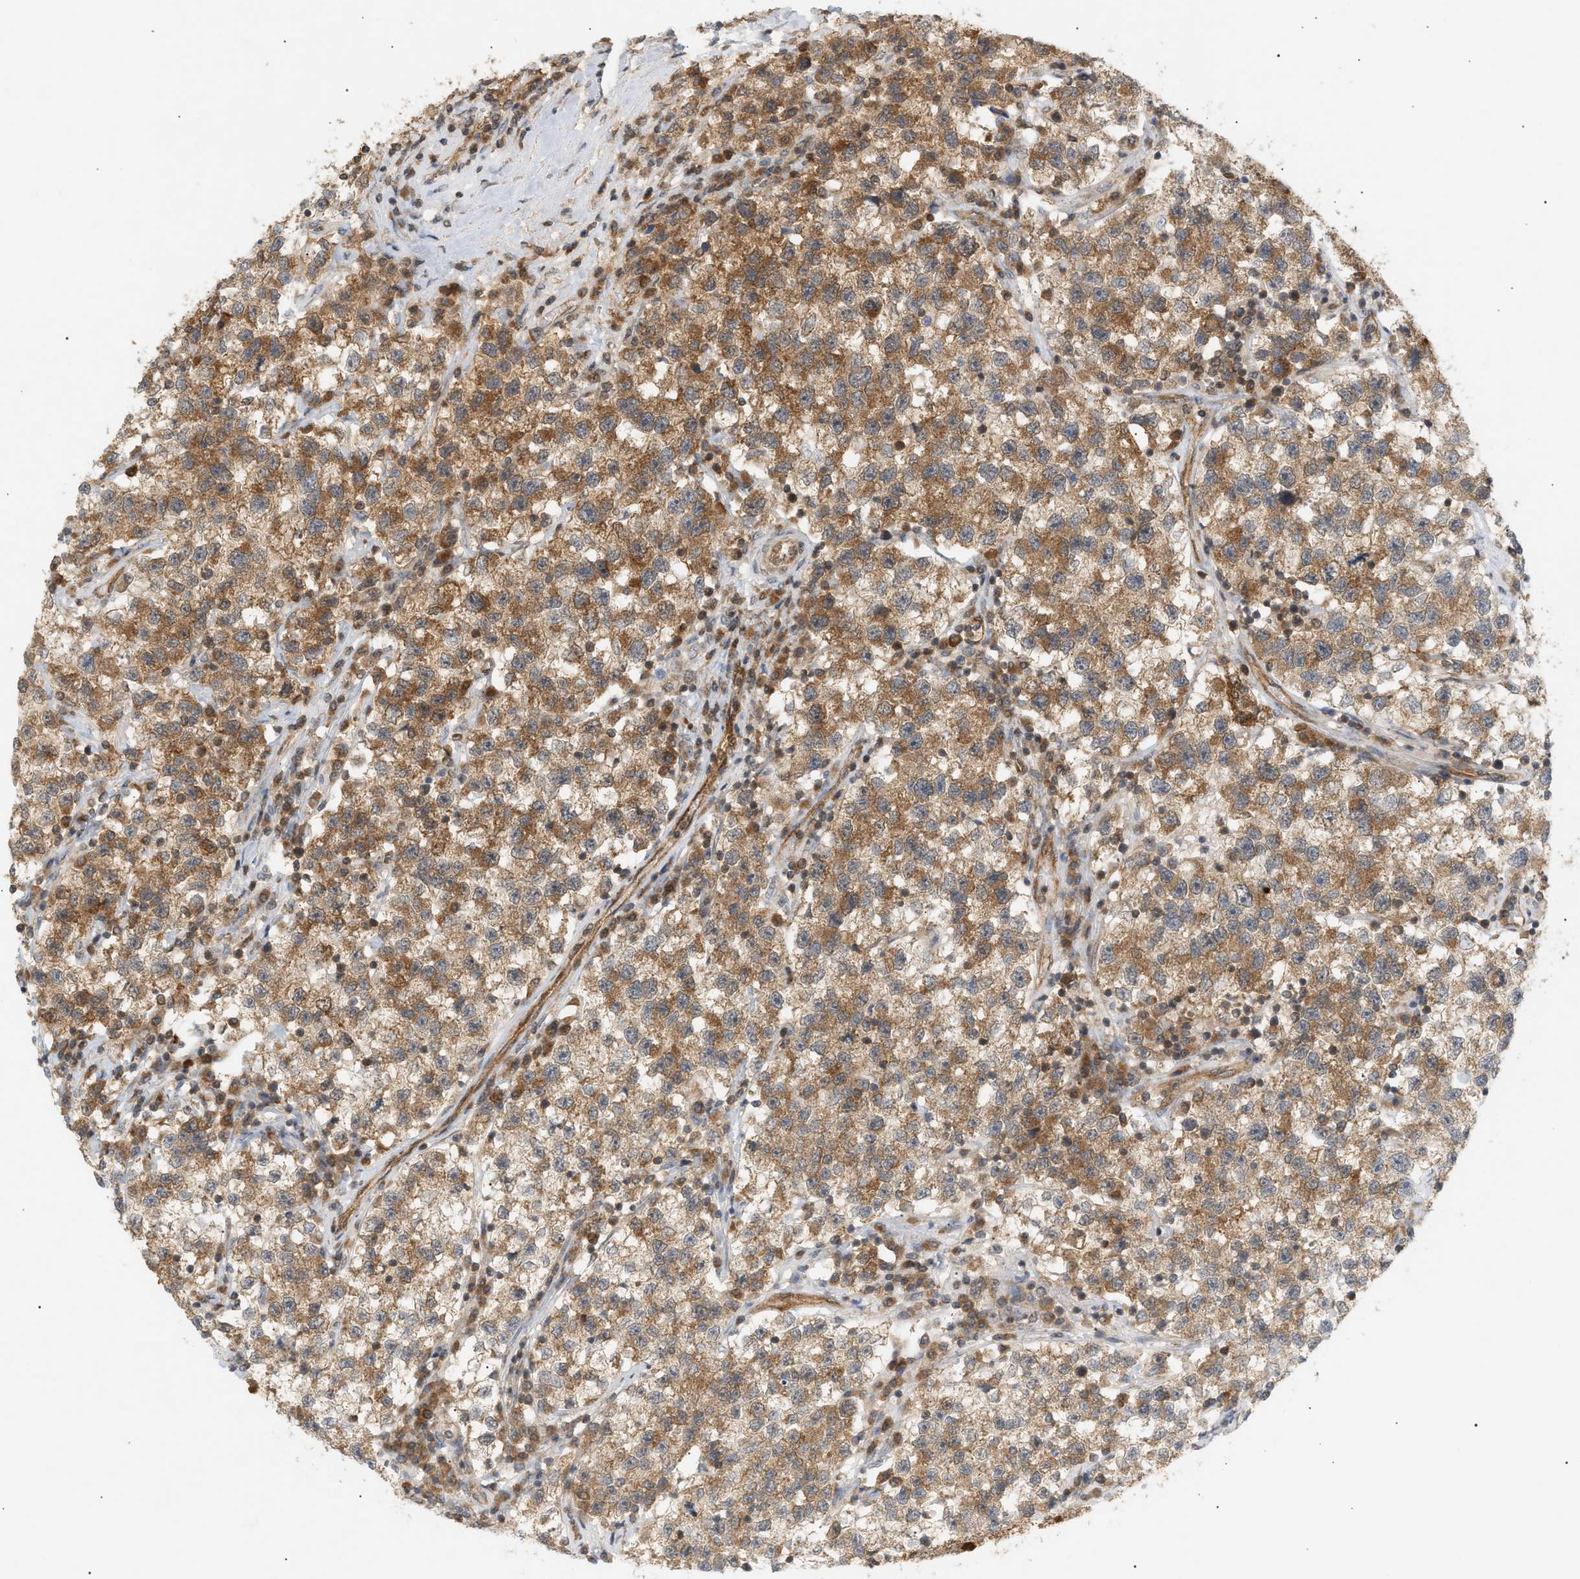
{"staining": {"intensity": "moderate", "quantity": ">75%", "location": "cytoplasmic/membranous"}, "tissue": "testis cancer", "cell_type": "Tumor cells", "image_type": "cancer", "snomed": [{"axis": "morphology", "description": "Seminoma, NOS"}, {"axis": "topography", "description": "Testis"}], "caption": "Immunohistochemistry (IHC) photomicrograph of human testis seminoma stained for a protein (brown), which exhibits medium levels of moderate cytoplasmic/membranous positivity in approximately >75% of tumor cells.", "gene": "SHC1", "patient": {"sex": "male", "age": 22}}